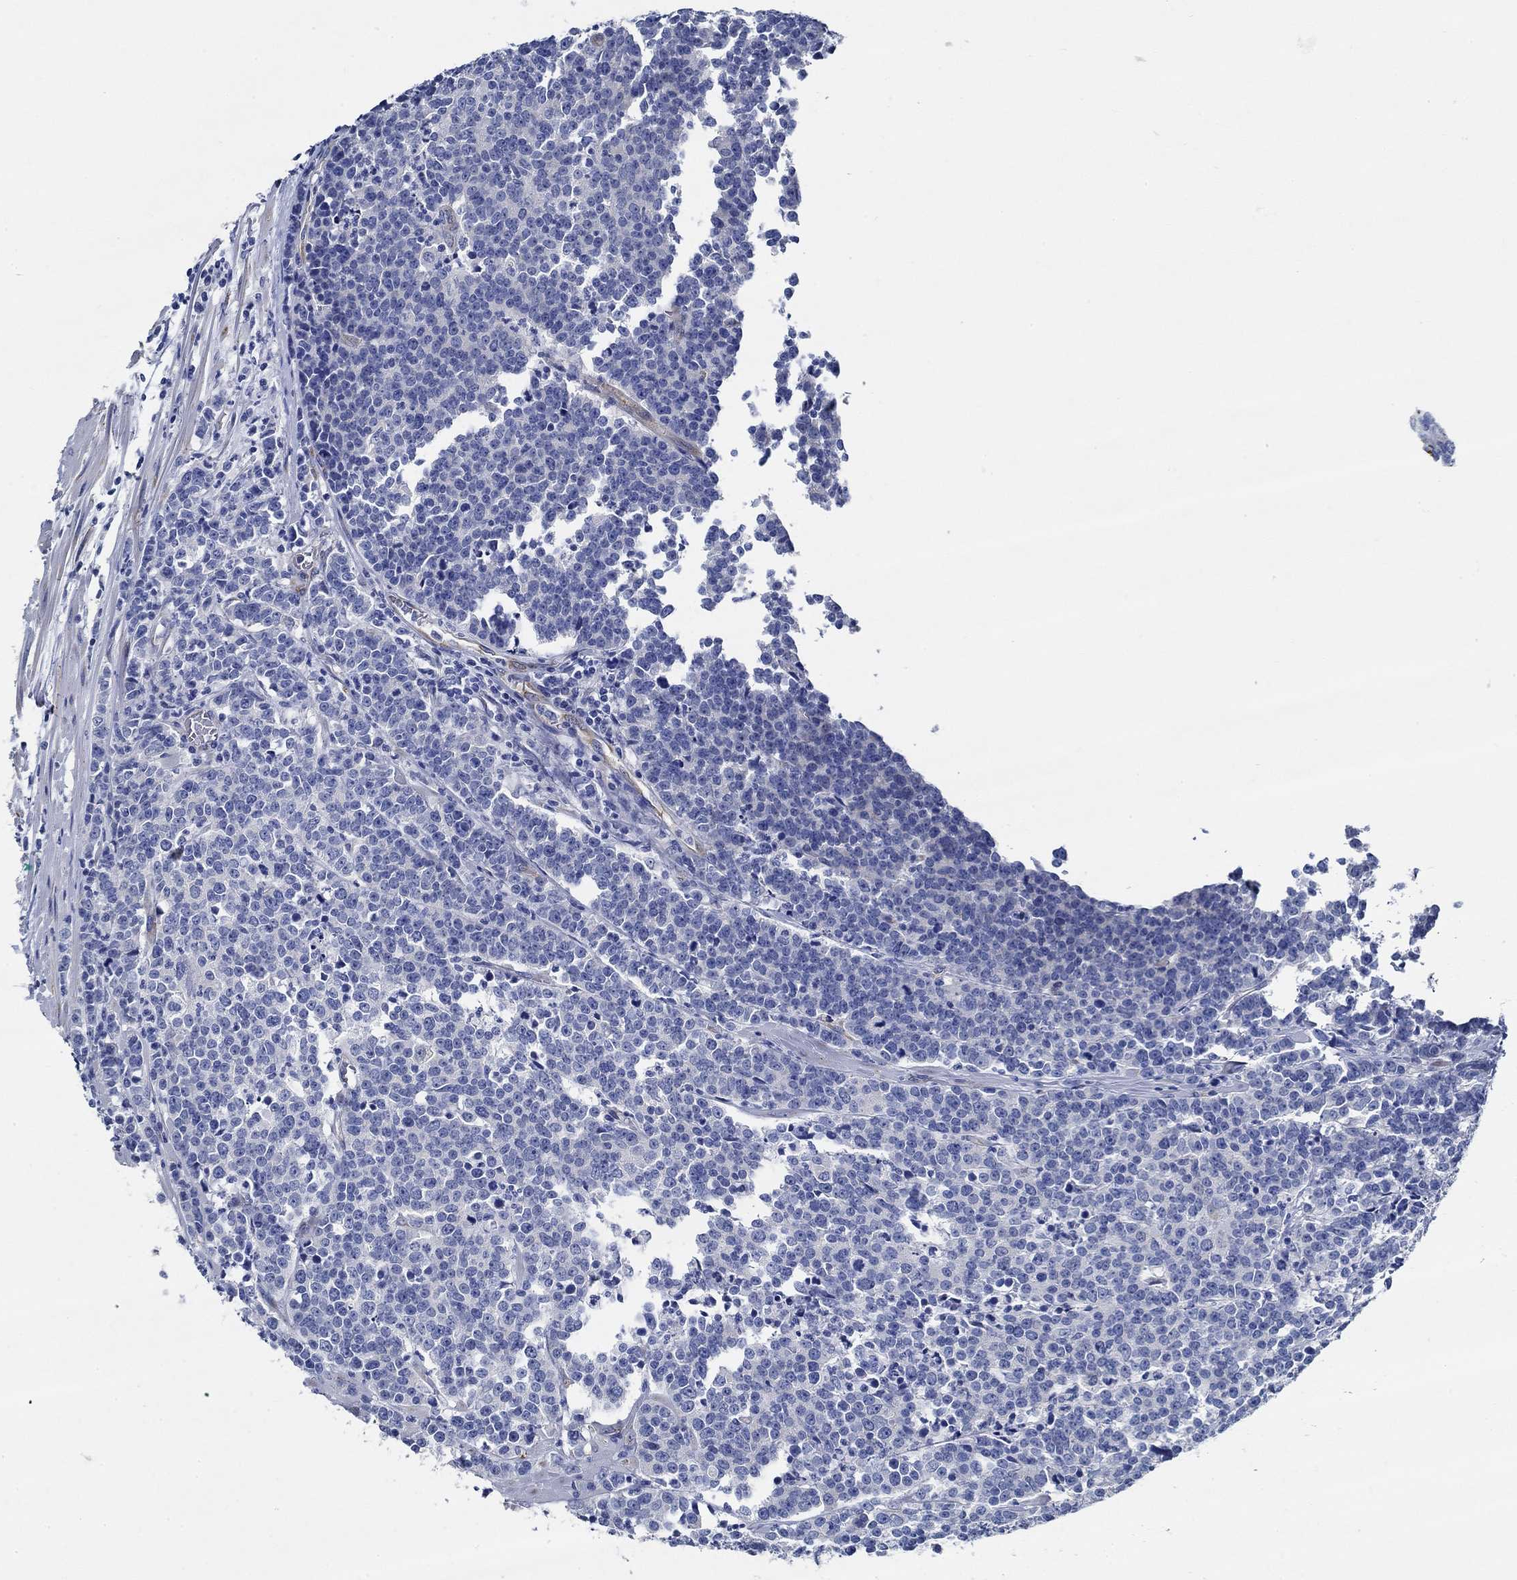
{"staining": {"intensity": "negative", "quantity": "none", "location": "none"}, "tissue": "prostate cancer", "cell_type": "Tumor cells", "image_type": "cancer", "snomed": [{"axis": "morphology", "description": "Adenocarcinoma, NOS"}, {"axis": "topography", "description": "Prostate"}], "caption": "An immunohistochemistry (IHC) micrograph of prostate cancer is shown. There is no staining in tumor cells of prostate cancer. (Stains: DAB (3,3'-diaminobenzidine) immunohistochemistry with hematoxylin counter stain, Microscopy: brightfield microscopy at high magnification).", "gene": "HECW2", "patient": {"sex": "male", "age": 67}}